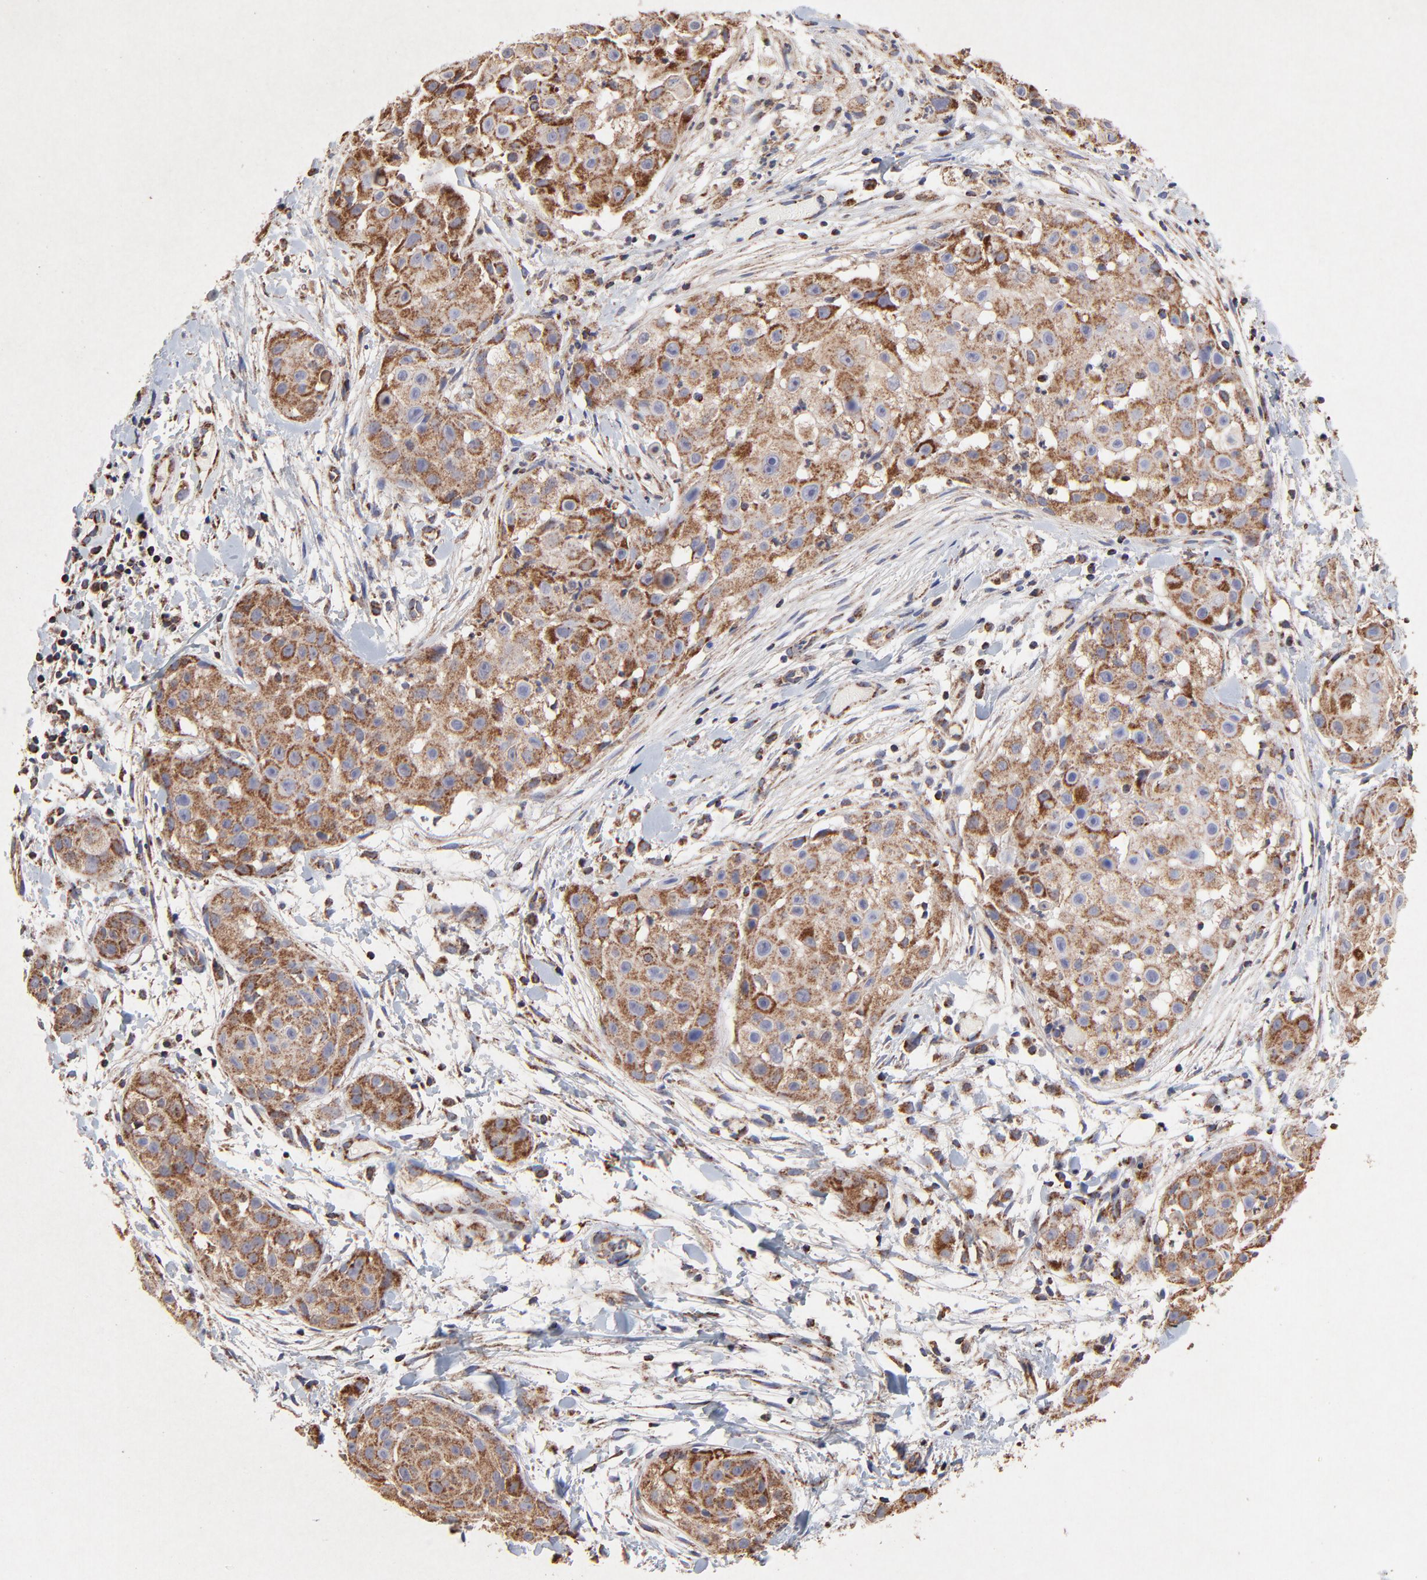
{"staining": {"intensity": "moderate", "quantity": ">75%", "location": "cytoplasmic/membranous"}, "tissue": "skin cancer", "cell_type": "Tumor cells", "image_type": "cancer", "snomed": [{"axis": "morphology", "description": "Squamous cell carcinoma, NOS"}, {"axis": "topography", "description": "Skin"}], "caption": "IHC (DAB) staining of squamous cell carcinoma (skin) displays moderate cytoplasmic/membranous protein positivity in about >75% of tumor cells.", "gene": "SSBP1", "patient": {"sex": "female", "age": 57}}